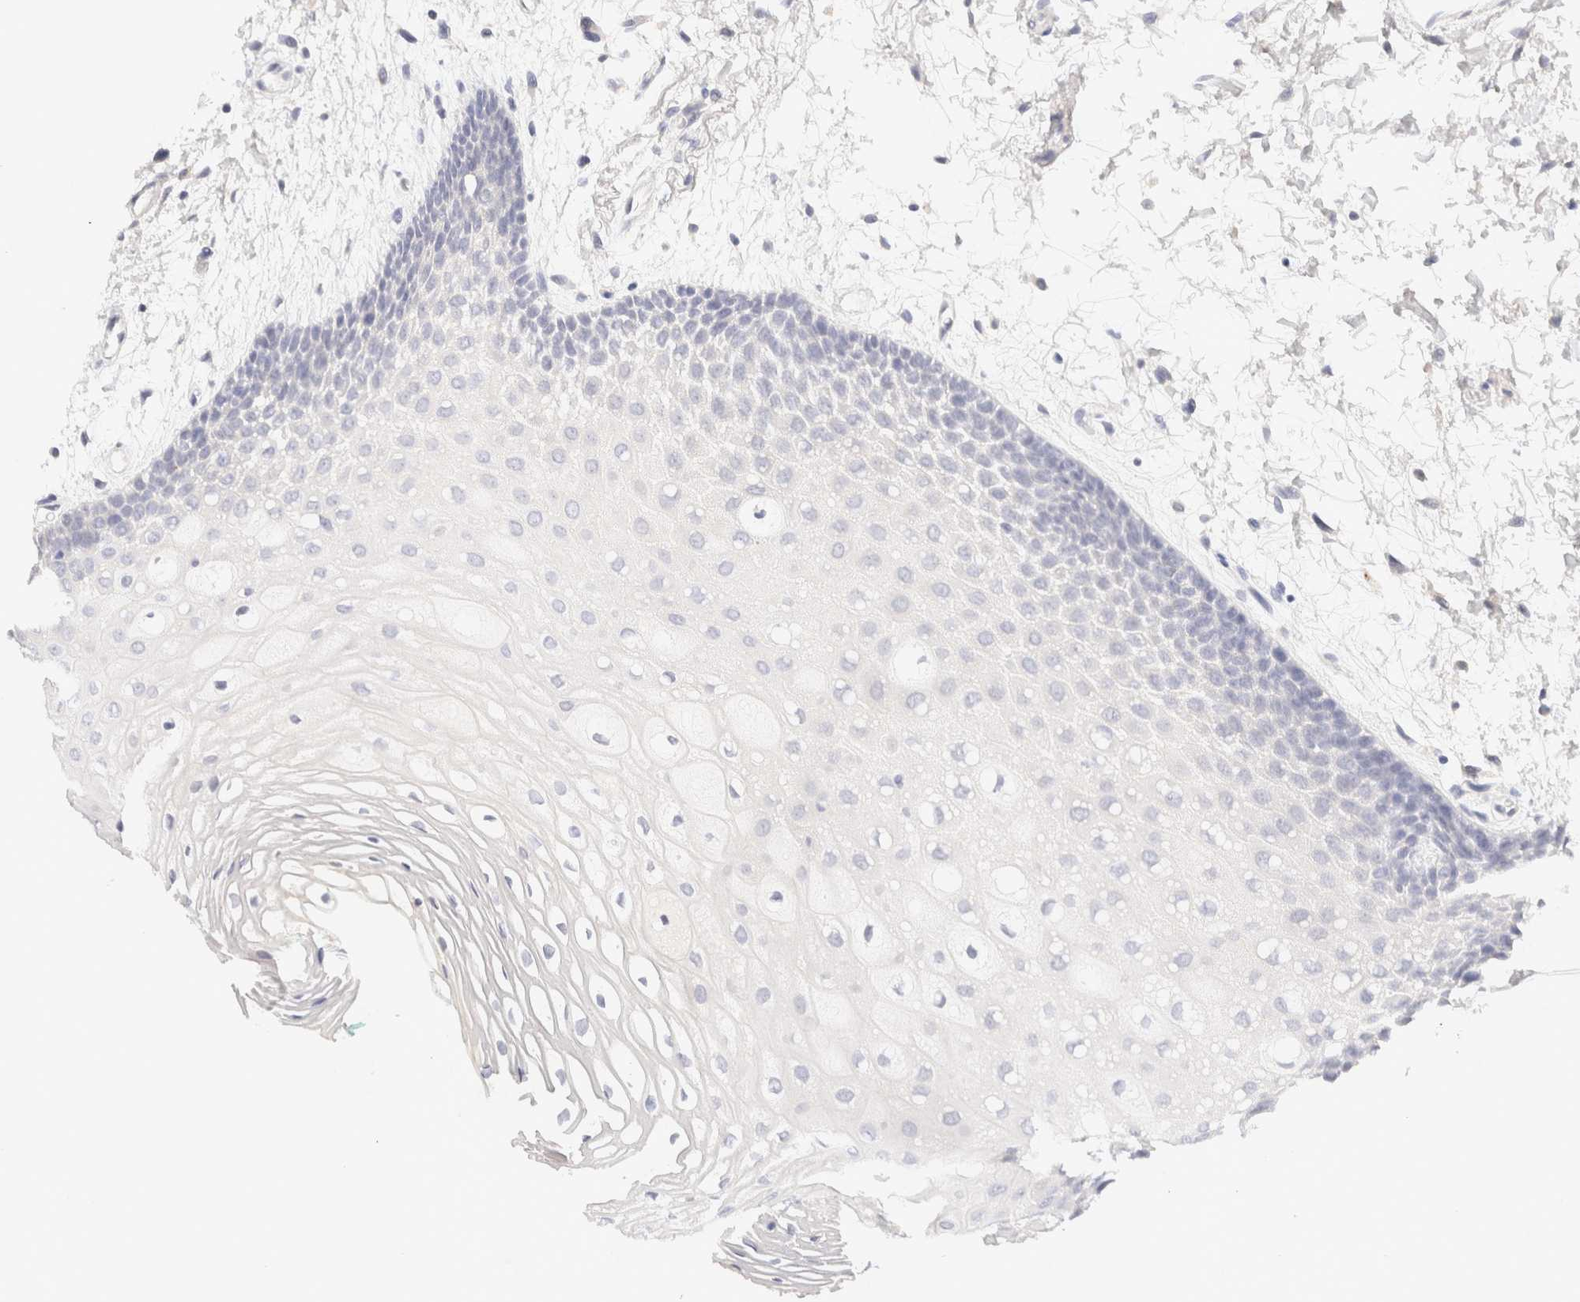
{"staining": {"intensity": "negative", "quantity": "none", "location": "none"}, "tissue": "oral mucosa", "cell_type": "Squamous epithelial cells", "image_type": "normal", "snomed": [{"axis": "morphology", "description": "Normal tissue, NOS"}, {"axis": "topography", "description": "Skeletal muscle"}, {"axis": "topography", "description": "Oral tissue"}, {"axis": "topography", "description": "Peripheral nerve tissue"}], "caption": "Normal oral mucosa was stained to show a protein in brown. There is no significant staining in squamous epithelial cells. The staining is performed using DAB (3,3'-diaminobenzidine) brown chromogen with nuclei counter-stained in using hematoxylin.", "gene": "SCGB2A2", "patient": {"sex": "female", "age": 84}}